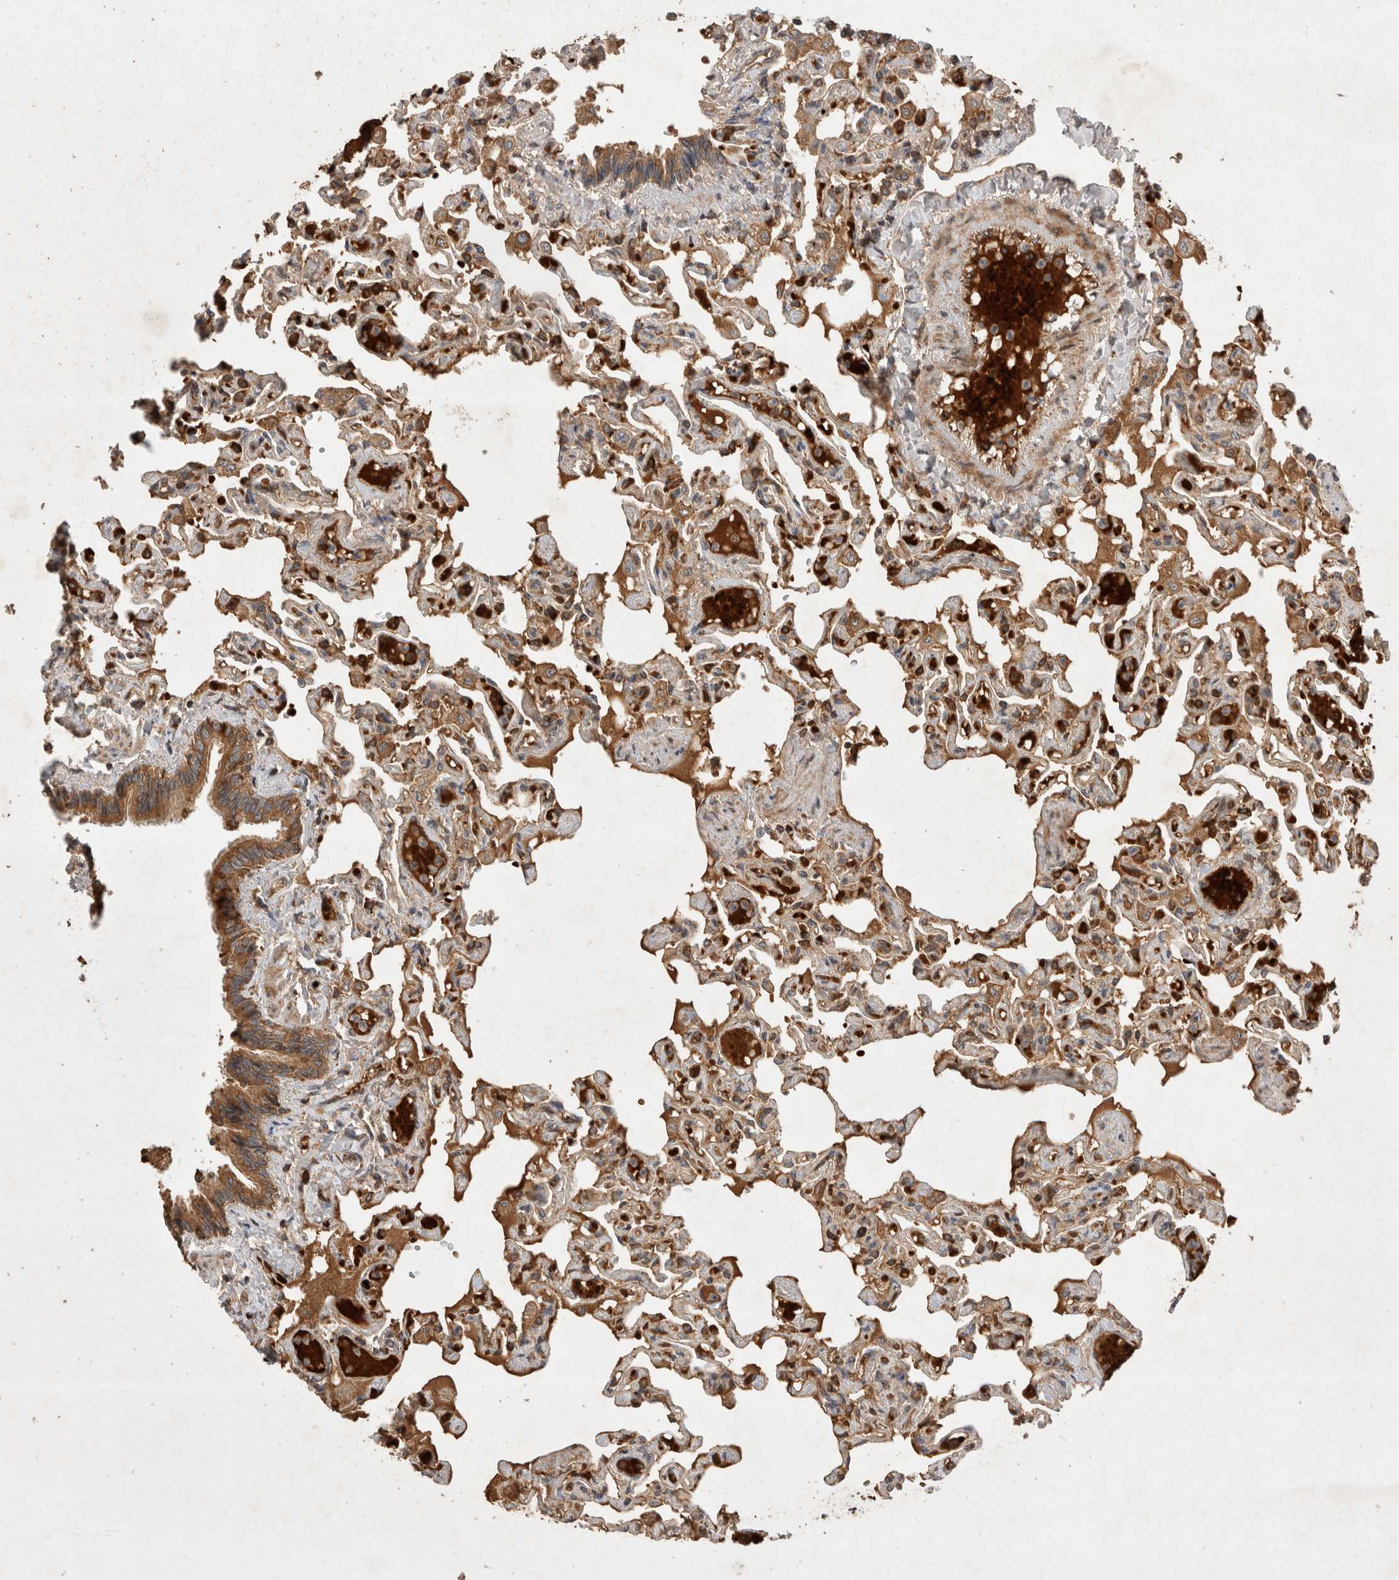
{"staining": {"intensity": "strong", "quantity": "25%-75%", "location": "cytoplasmic/membranous"}, "tissue": "lung", "cell_type": "Alveolar cells", "image_type": "normal", "snomed": [{"axis": "morphology", "description": "Normal tissue, NOS"}, {"axis": "topography", "description": "Lung"}], "caption": "The micrograph displays immunohistochemical staining of unremarkable lung. There is strong cytoplasmic/membranous expression is seen in approximately 25%-75% of alveolar cells. (IHC, brightfield microscopy, high magnification).", "gene": "FAM221A", "patient": {"sex": "male", "age": 21}}